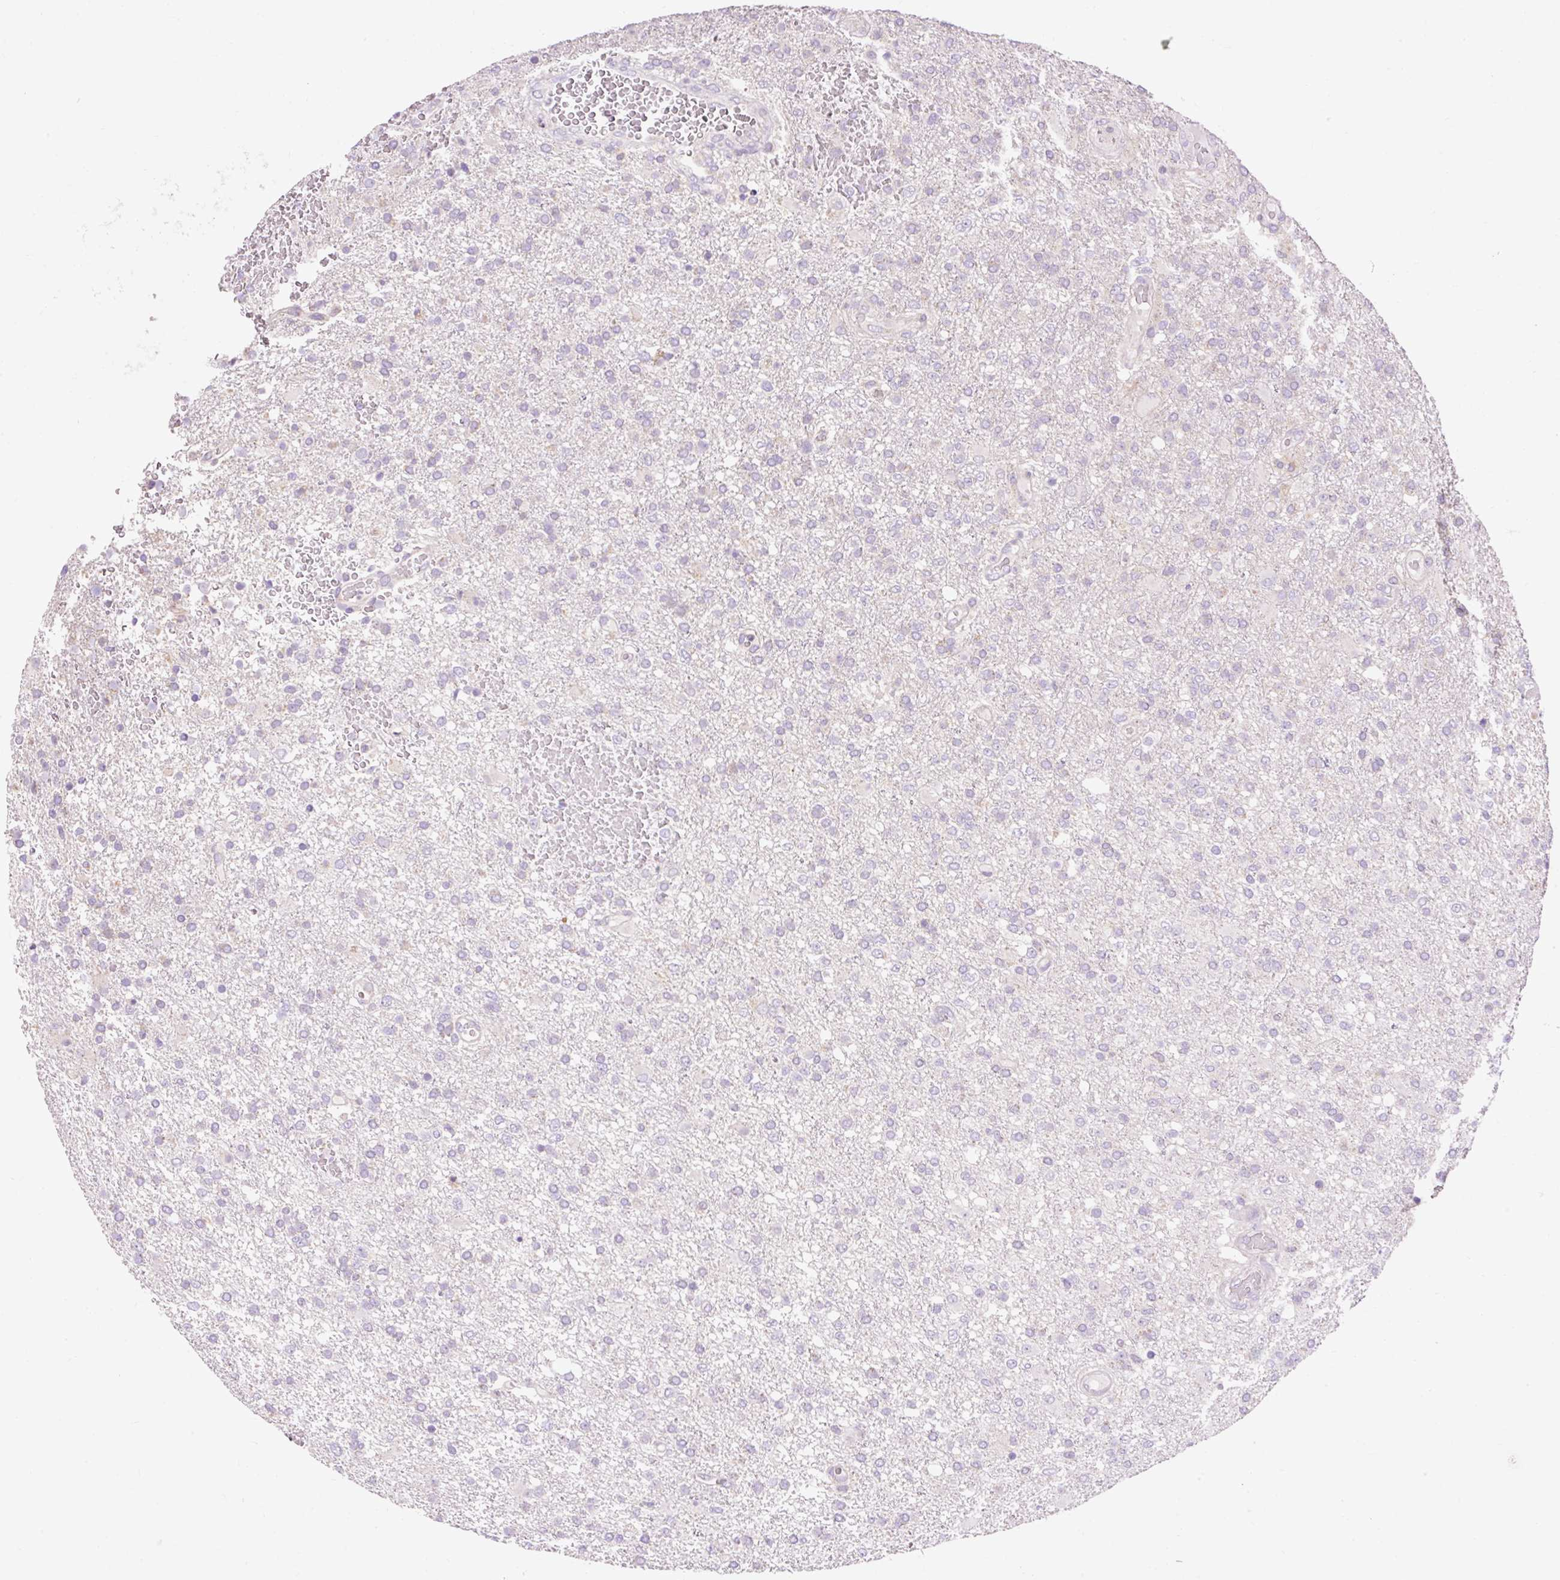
{"staining": {"intensity": "negative", "quantity": "none", "location": "none"}, "tissue": "glioma", "cell_type": "Tumor cells", "image_type": "cancer", "snomed": [{"axis": "morphology", "description": "Glioma, malignant, High grade"}, {"axis": "topography", "description": "Brain"}], "caption": "Protein analysis of malignant glioma (high-grade) exhibits no significant staining in tumor cells.", "gene": "IMMT", "patient": {"sex": "female", "age": 74}}